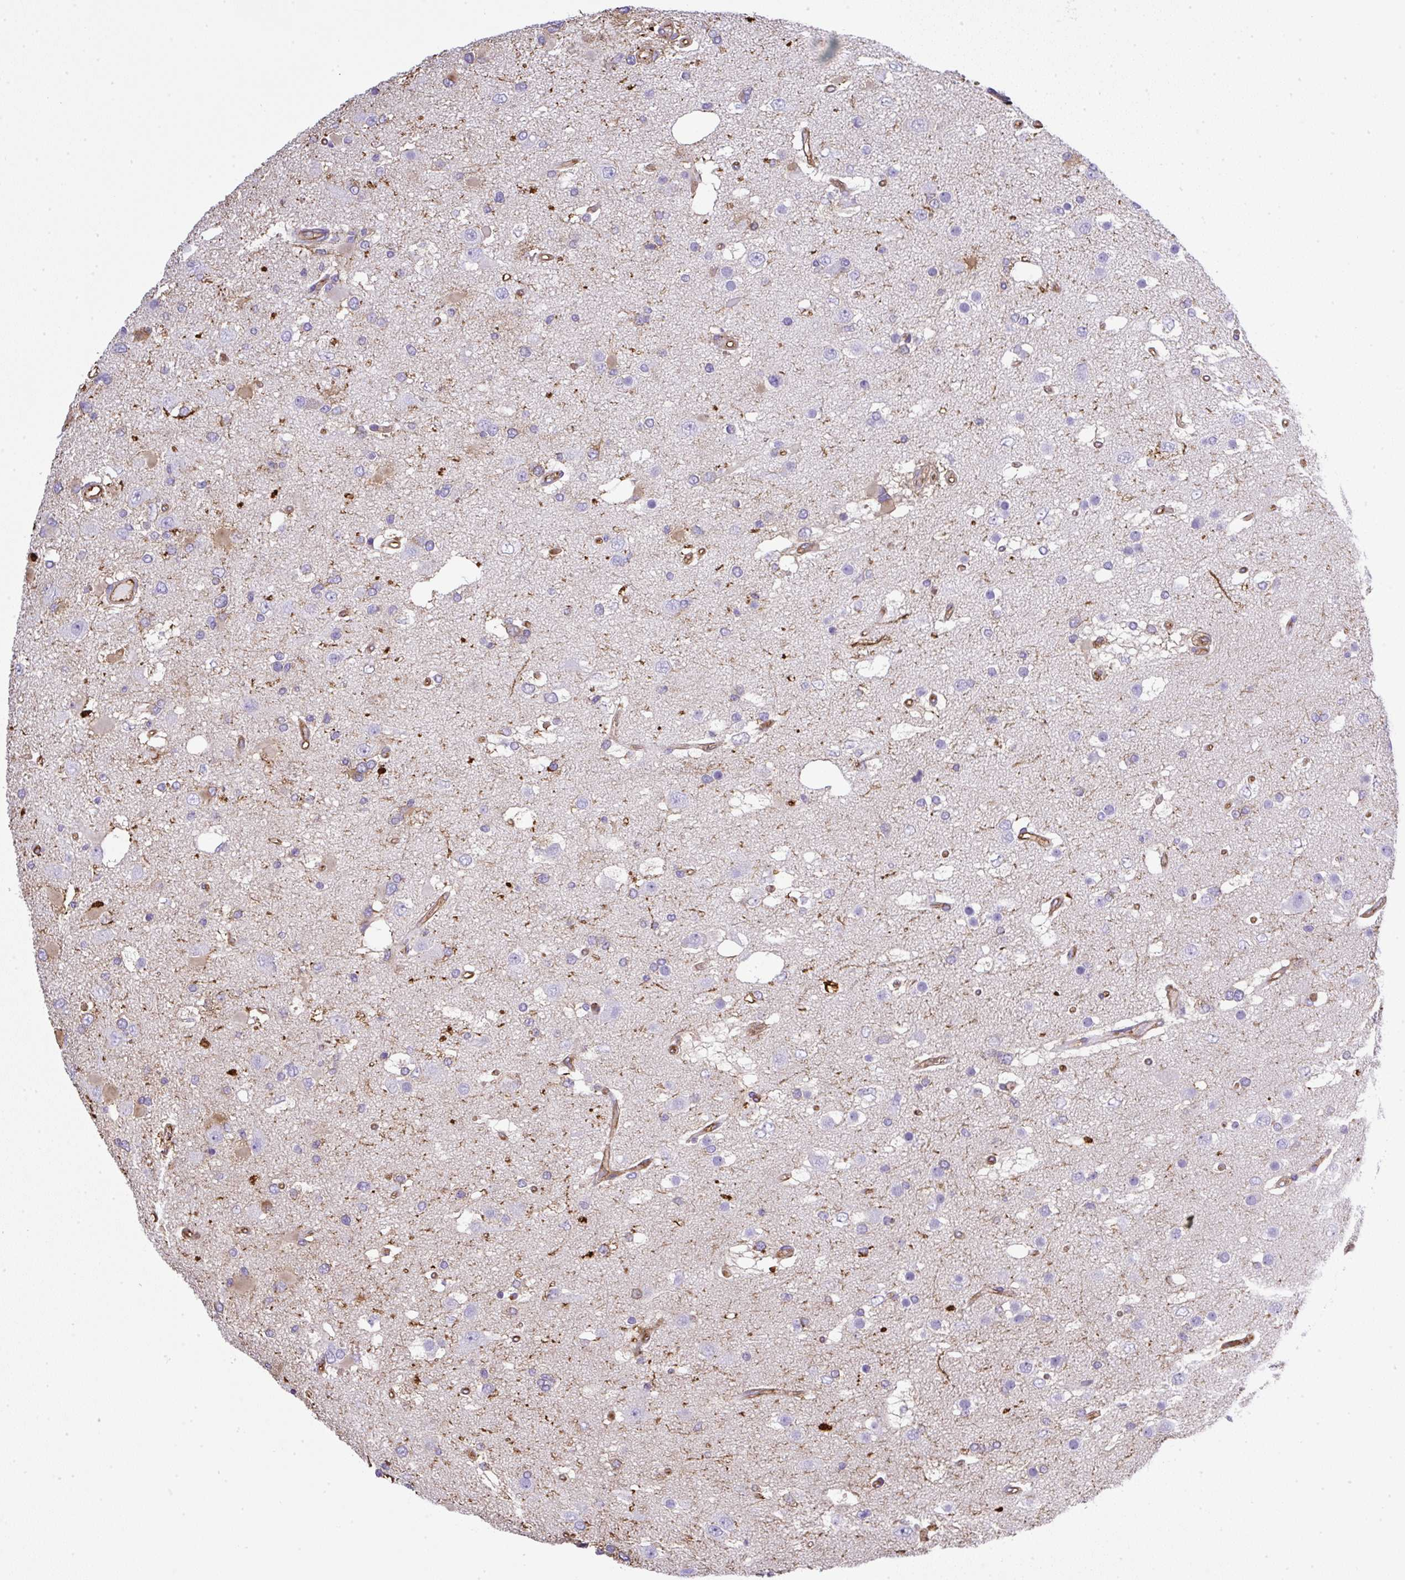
{"staining": {"intensity": "moderate", "quantity": "<25%", "location": "cytoplasmic/membranous"}, "tissue": "glioma", "cell_type": "Tumor cells", "image_type": "cancer", "snomed": [{"axis": "morphology", "description": "Glioma, malignant, High grade"}, {"axis": "topography", "description": "Brain"}], "caption": "The histopathology image demonstrates immunohistochemical staining of malignant glioma (high-grade). There is moderate cytoplasmic/membranous staining is identified in about <25% of tumor cells. The staining is performed using DAB brown chromogen to label protein expression. The nuclei are counter-stained blue using hematoxylin.", "gene": "MAGEB5", "patient": {"sex": "male", "age": 53}}